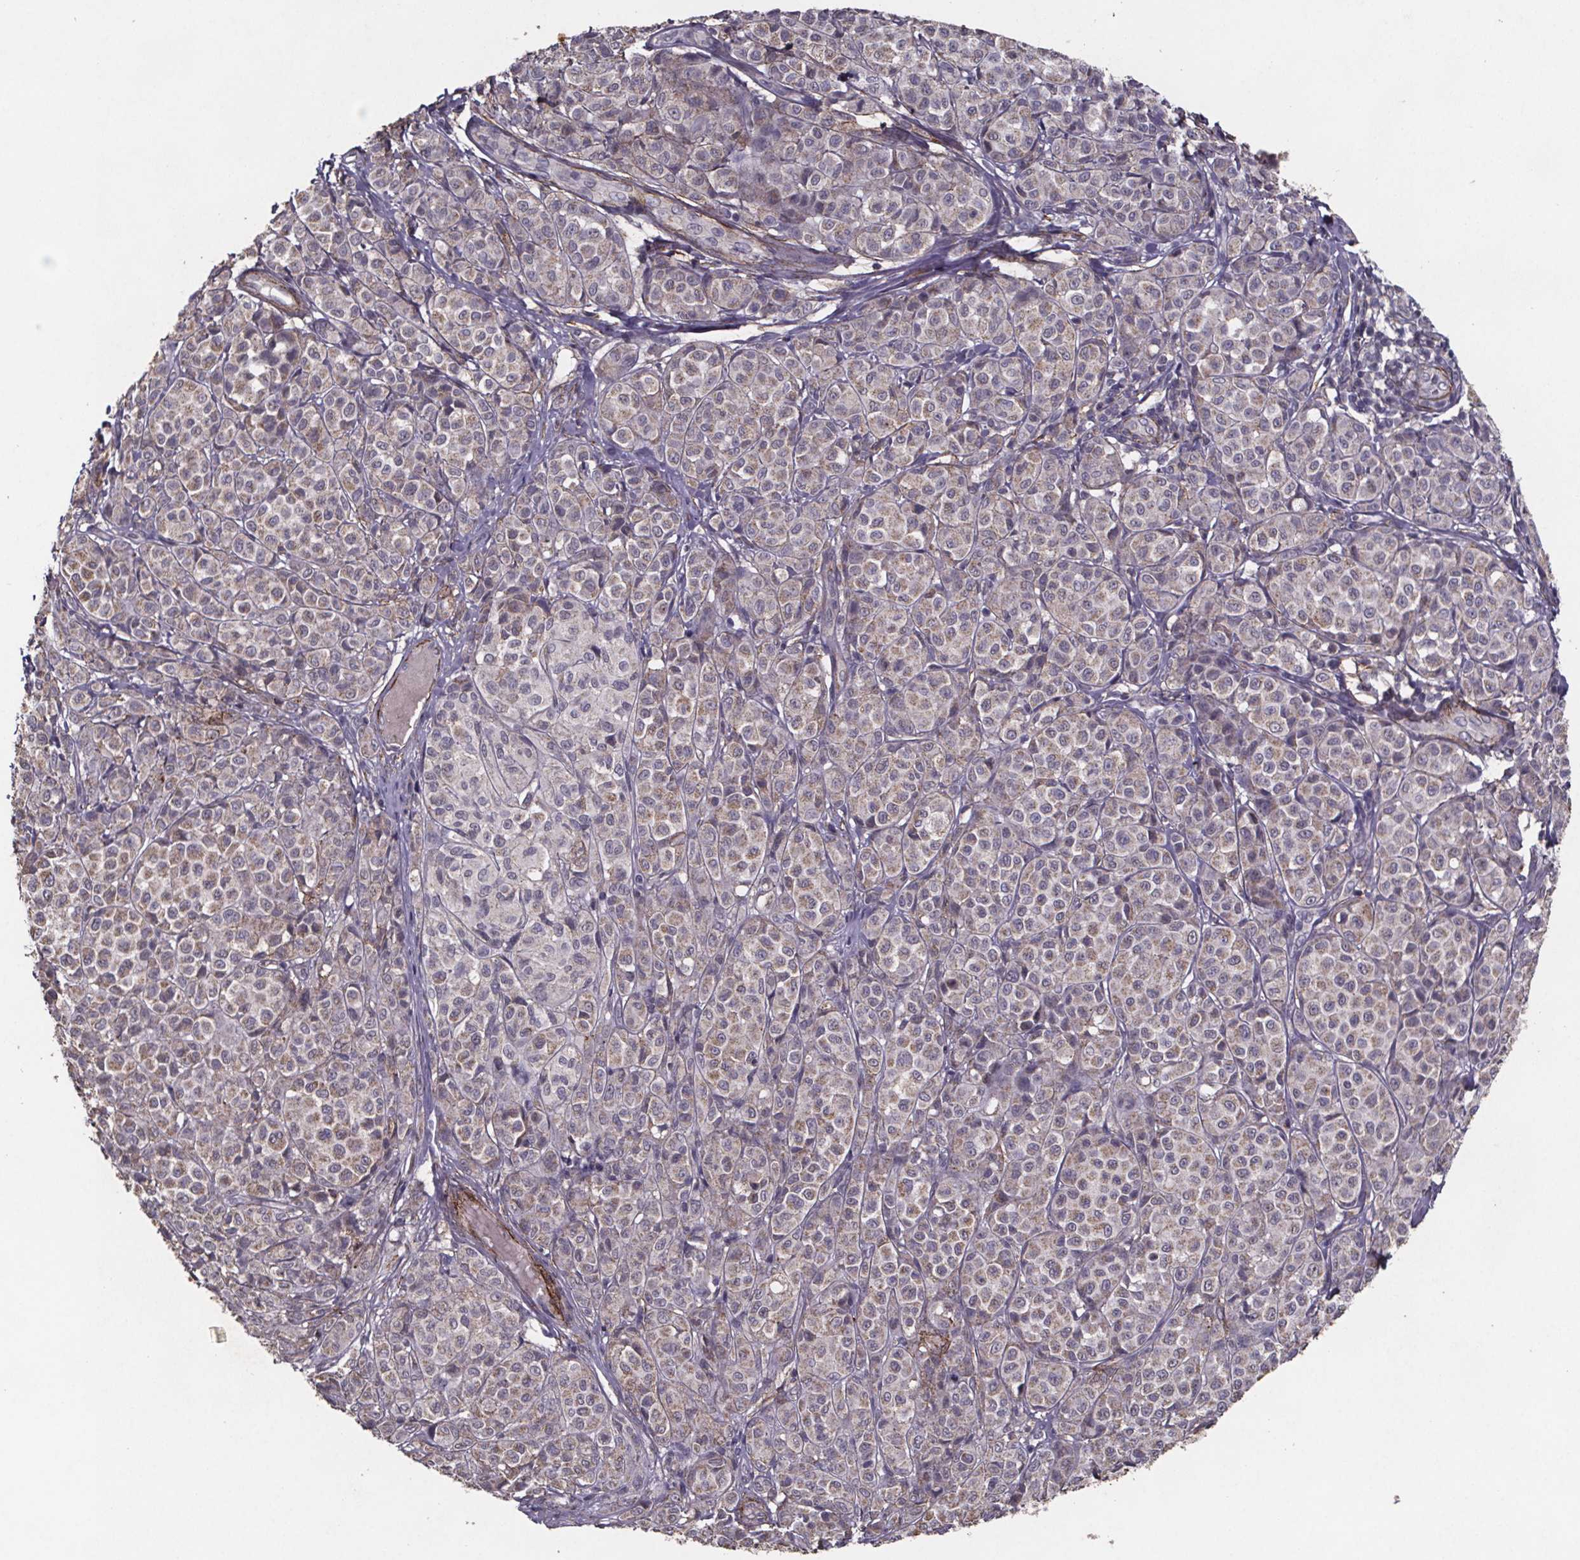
{"staining": {"intensity": "weak", "quantity": "25%-75%", "location": "cytoplasmic/membranous"}, "tissue": "melanoma", "cell_type": "Tumor cells", "image_type": "cancer", "snomed": [{"axis": "morphology", "description": "Malignant melanoma, NOS"}, {"axis": "topography", "description": "Skin"}], "caption": "The immunohistochemical stain shows weak cytoplasmic/membranous staining in tumor cells of malignant melanoma tissue.", "gene": "PALLD", "patient": {"sex": "male", "age": 89}}